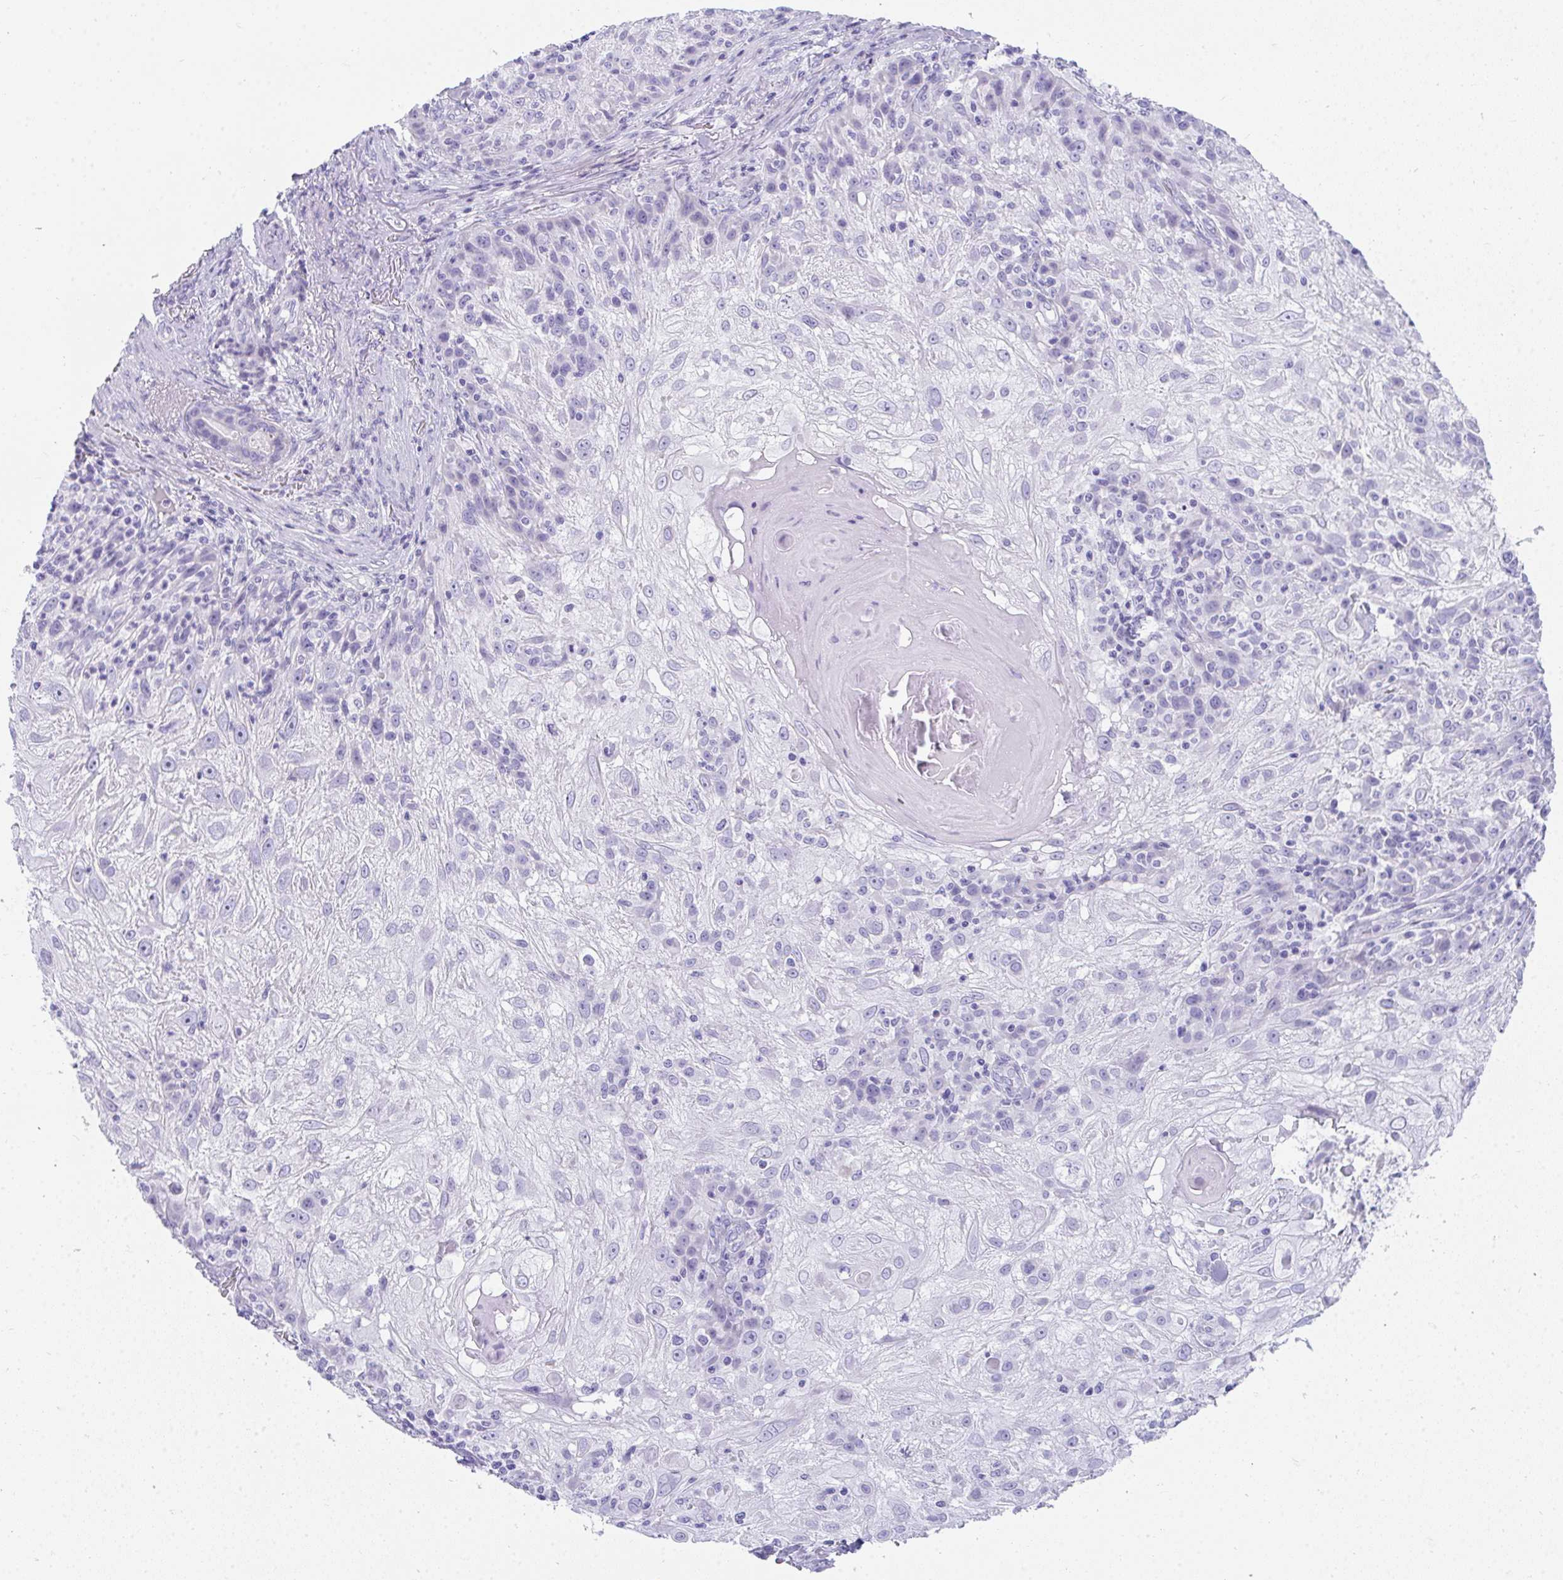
{"staining": {"intensity": "negative", "quantity": "none", "location": "none"}, "tissue": "skin cancer", "cell_type": "Tumor cells", "image_type": "cancer", "snomed": [{"axis": "morphology", "description": "Normal tissue, NOS"}, {"axis": "morphology", "description": "Squamous cell carcinoma, NOS"}, {"axis": "topography", "description": "Skin"}], "caption": "This image is of skin squamous cell carcinoma stained with immunohistochemistry (IHC) to label a protein in brown with the nuclei are counter-stained blue. There is no staining in tumor cells.", "gene": "TTC30B", "patient": {"sex": "female", "age": 83}}